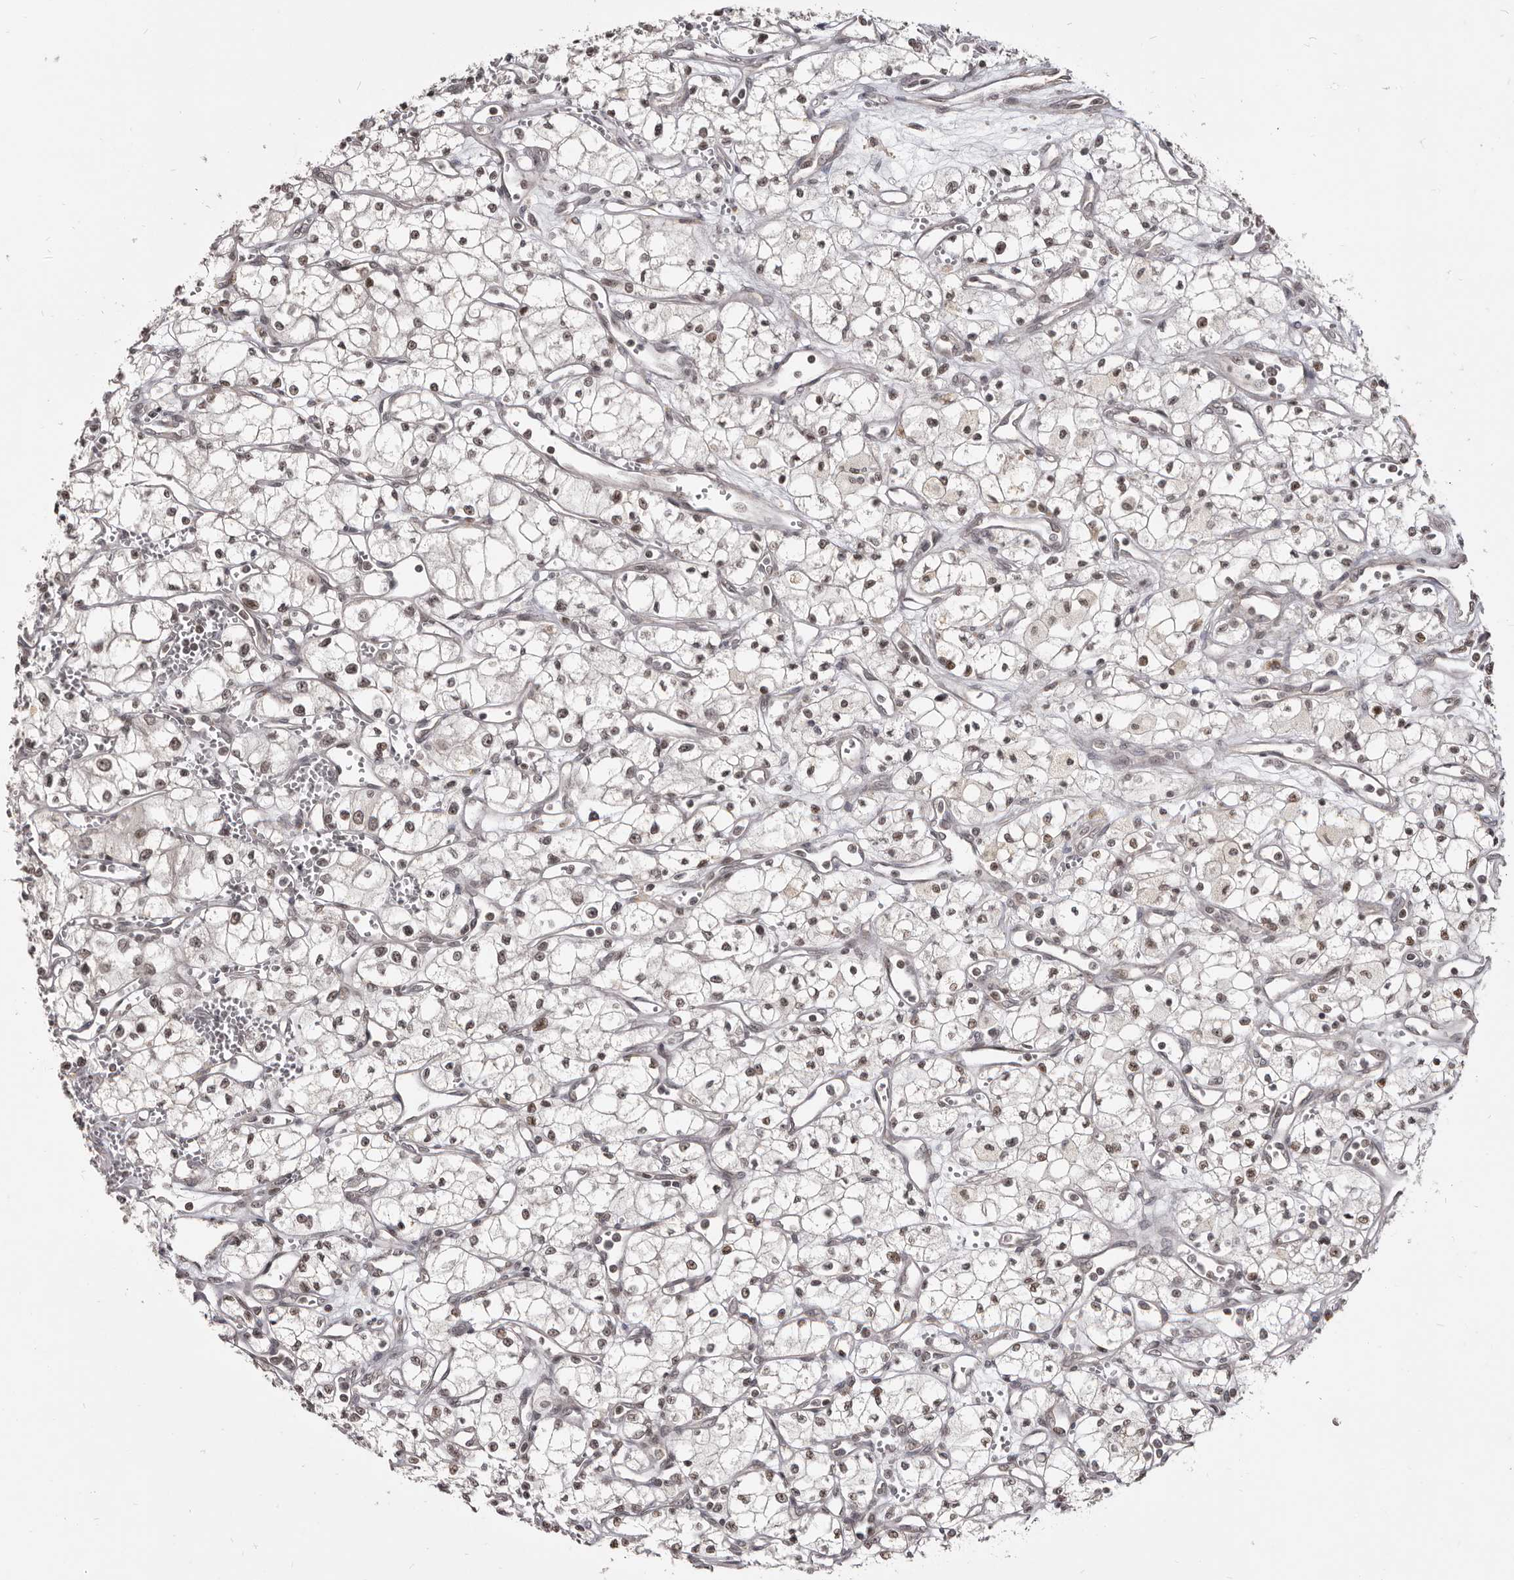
{"staining": {"intensity": "weak", "quantity": "25%-75%", "location": "nuclear"}, "tissue": "renal cancer", "cell_type": "Tumor cells", "image_type": "cancer", "snomed": [{"axis": "morphology", "description": "Adenocarcinoma, NOS"}, {"axis": "topography", "description": "Kidney"}], "caption": "This is an image of immunohistochemistry (IHC) staining of renal cancer, which shows weak expression in the nuclear of tumor cells.", "gene": "THUMPD1", "patient": {"sex": "male", "age": 59}}